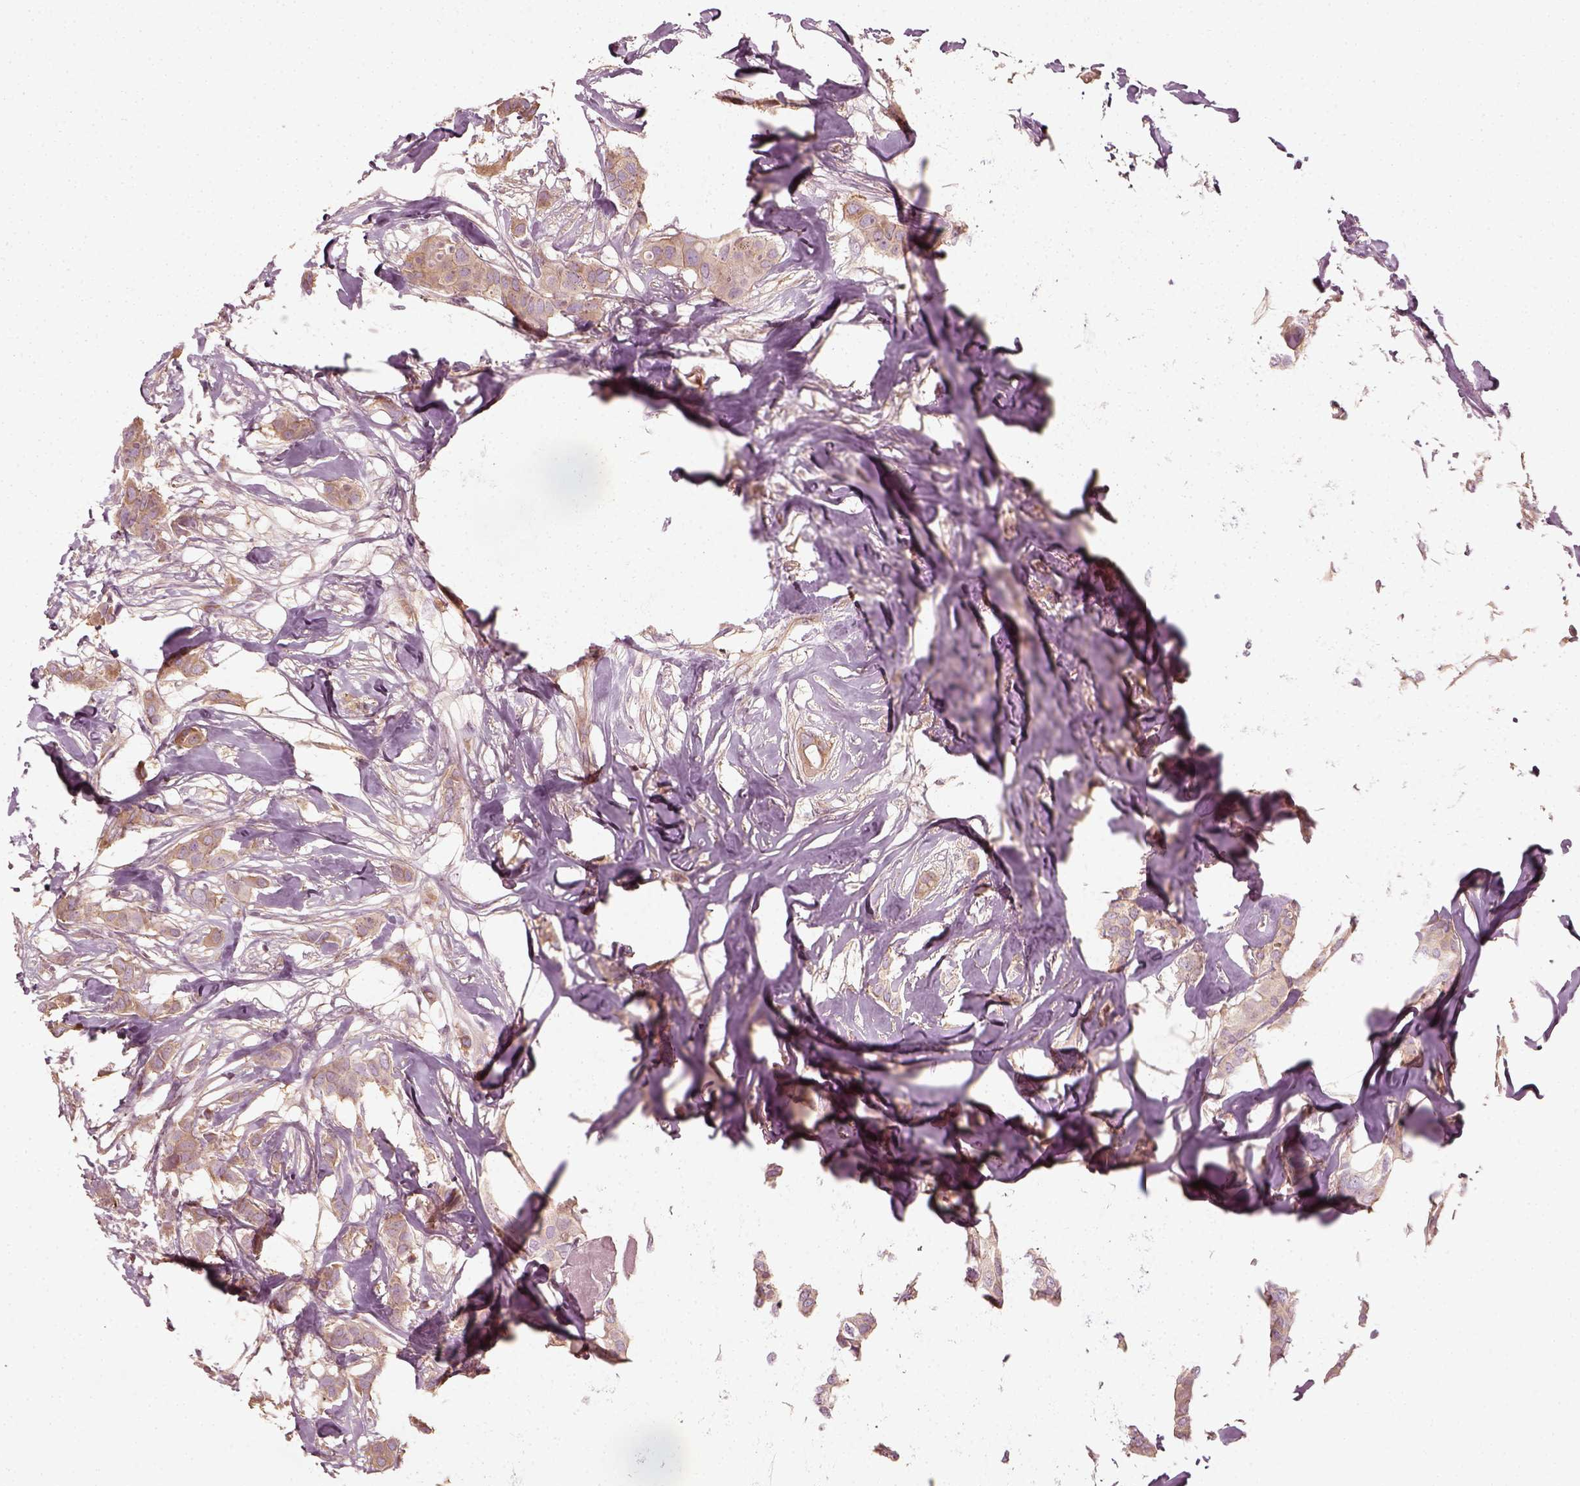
{"staining": {"intensity": "weak", "quantity": ">75%", "location": "cytoplasmic/membranous"}, "tissue": "breast cancer", "cell_type": "Tumor cells", "image_type": "cancer", "snomed": [{"axis": "morphology", "description": "Duct carcinoma"}, {"axis": "topography", "description": "Breast"}], "caption": "An image showing weak cytoplasmic/membranous staining in approximately >75% of tumor cells in intraductal carcinoma (breast), as visualized by brown immunohistochemical staining.", "gene": "NPTN", "patient": {"sex": "female", "age": 62}}